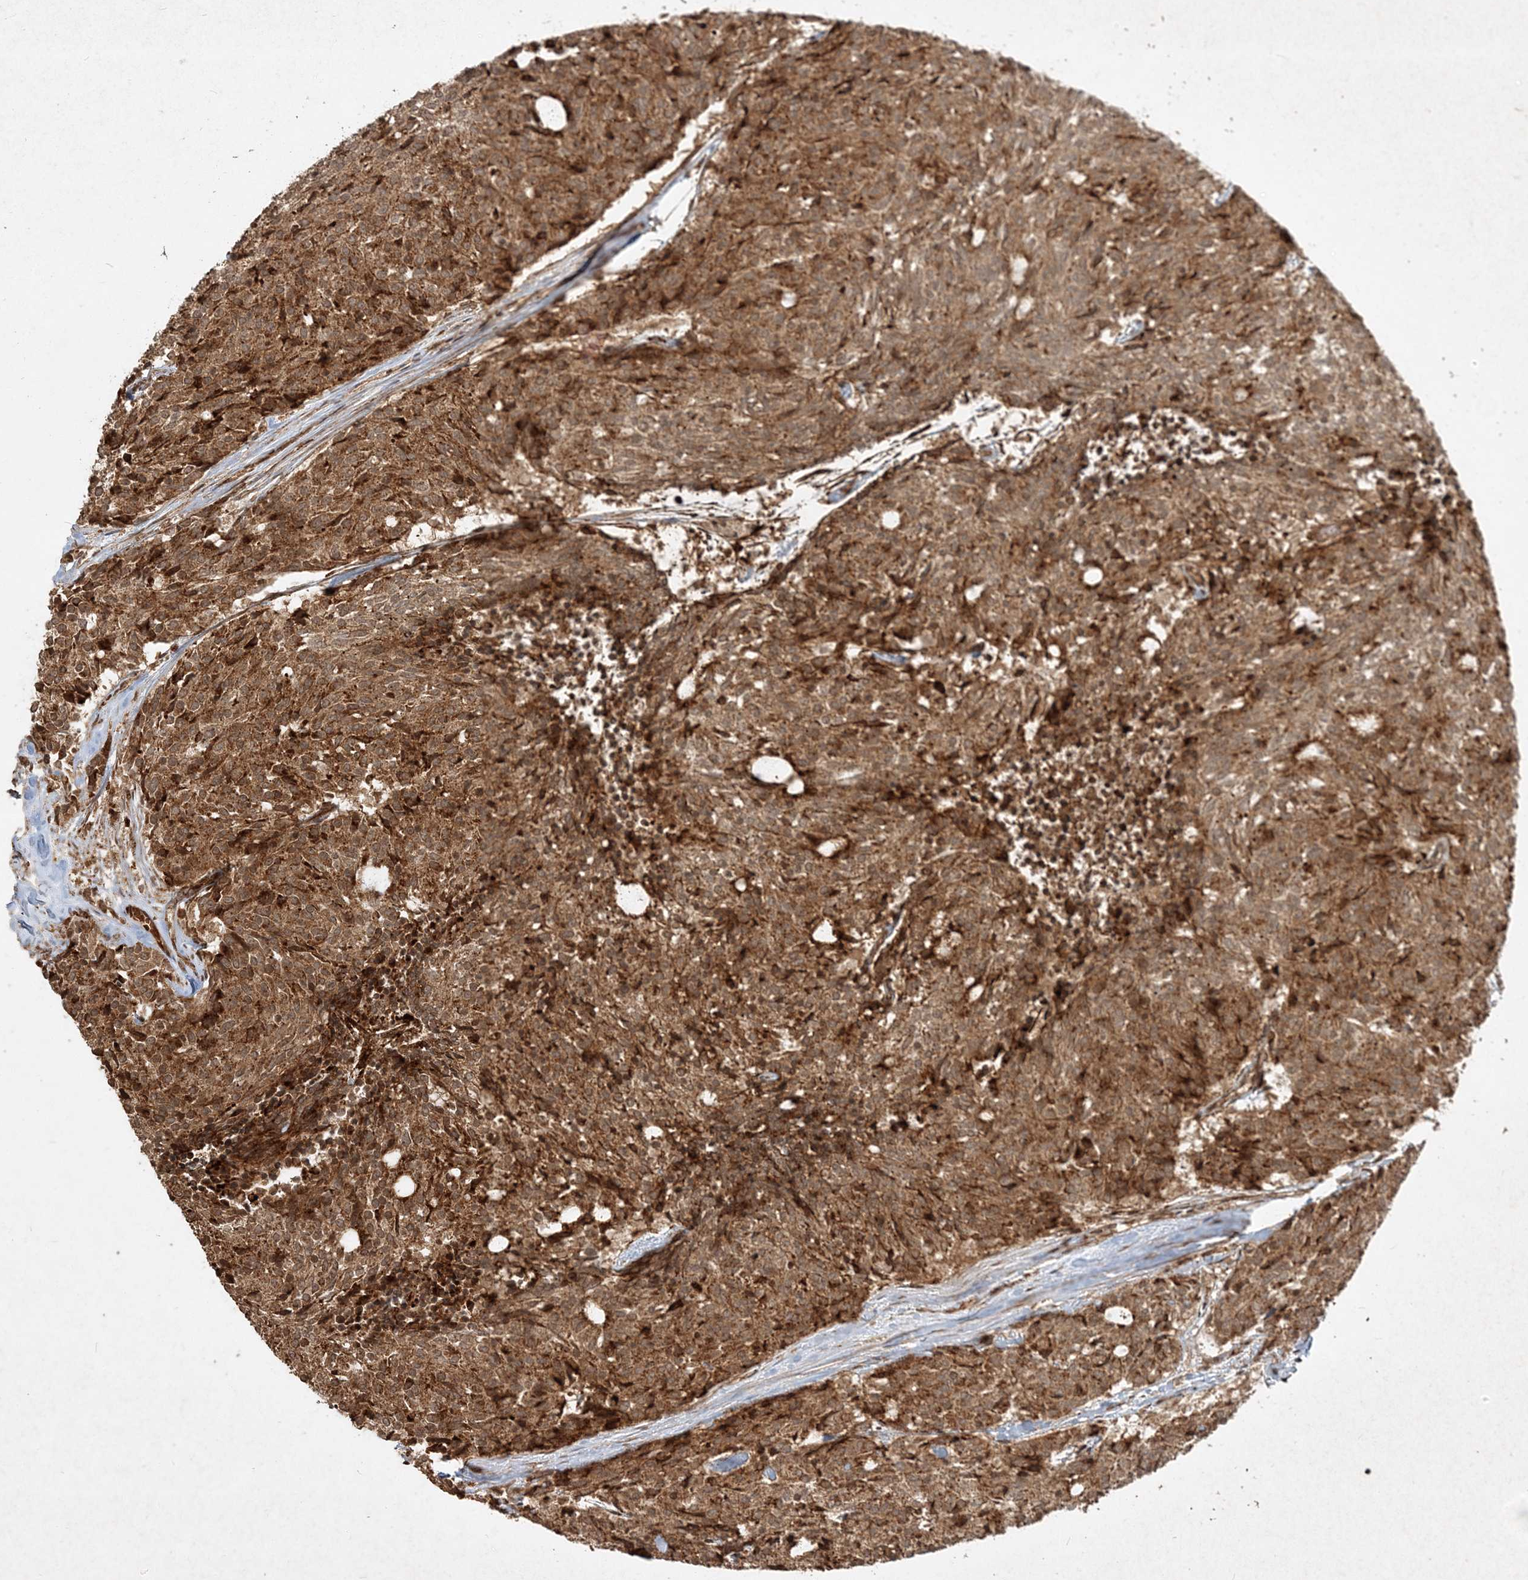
{"staining": {"intensity": "strong", "quantity": ">75%", "location": "cytoplasmic/membranous"}, "tissue": "carcinoid", "cell_type": "Tumor cells", "image_type": "cancer", "snomed": [{"axis": "morphology", "description": "Carcinoid, malignant, NOS"}, {"axis": "topography", "description": "Pancreas"}], "caption": "Malignant carcinoid tissue demonstrates strong cytoplasmic/membranous positivity in about >75% of tumor cells", "gene": "NARS1", "patient": {"sex": "female", "age": 54}}